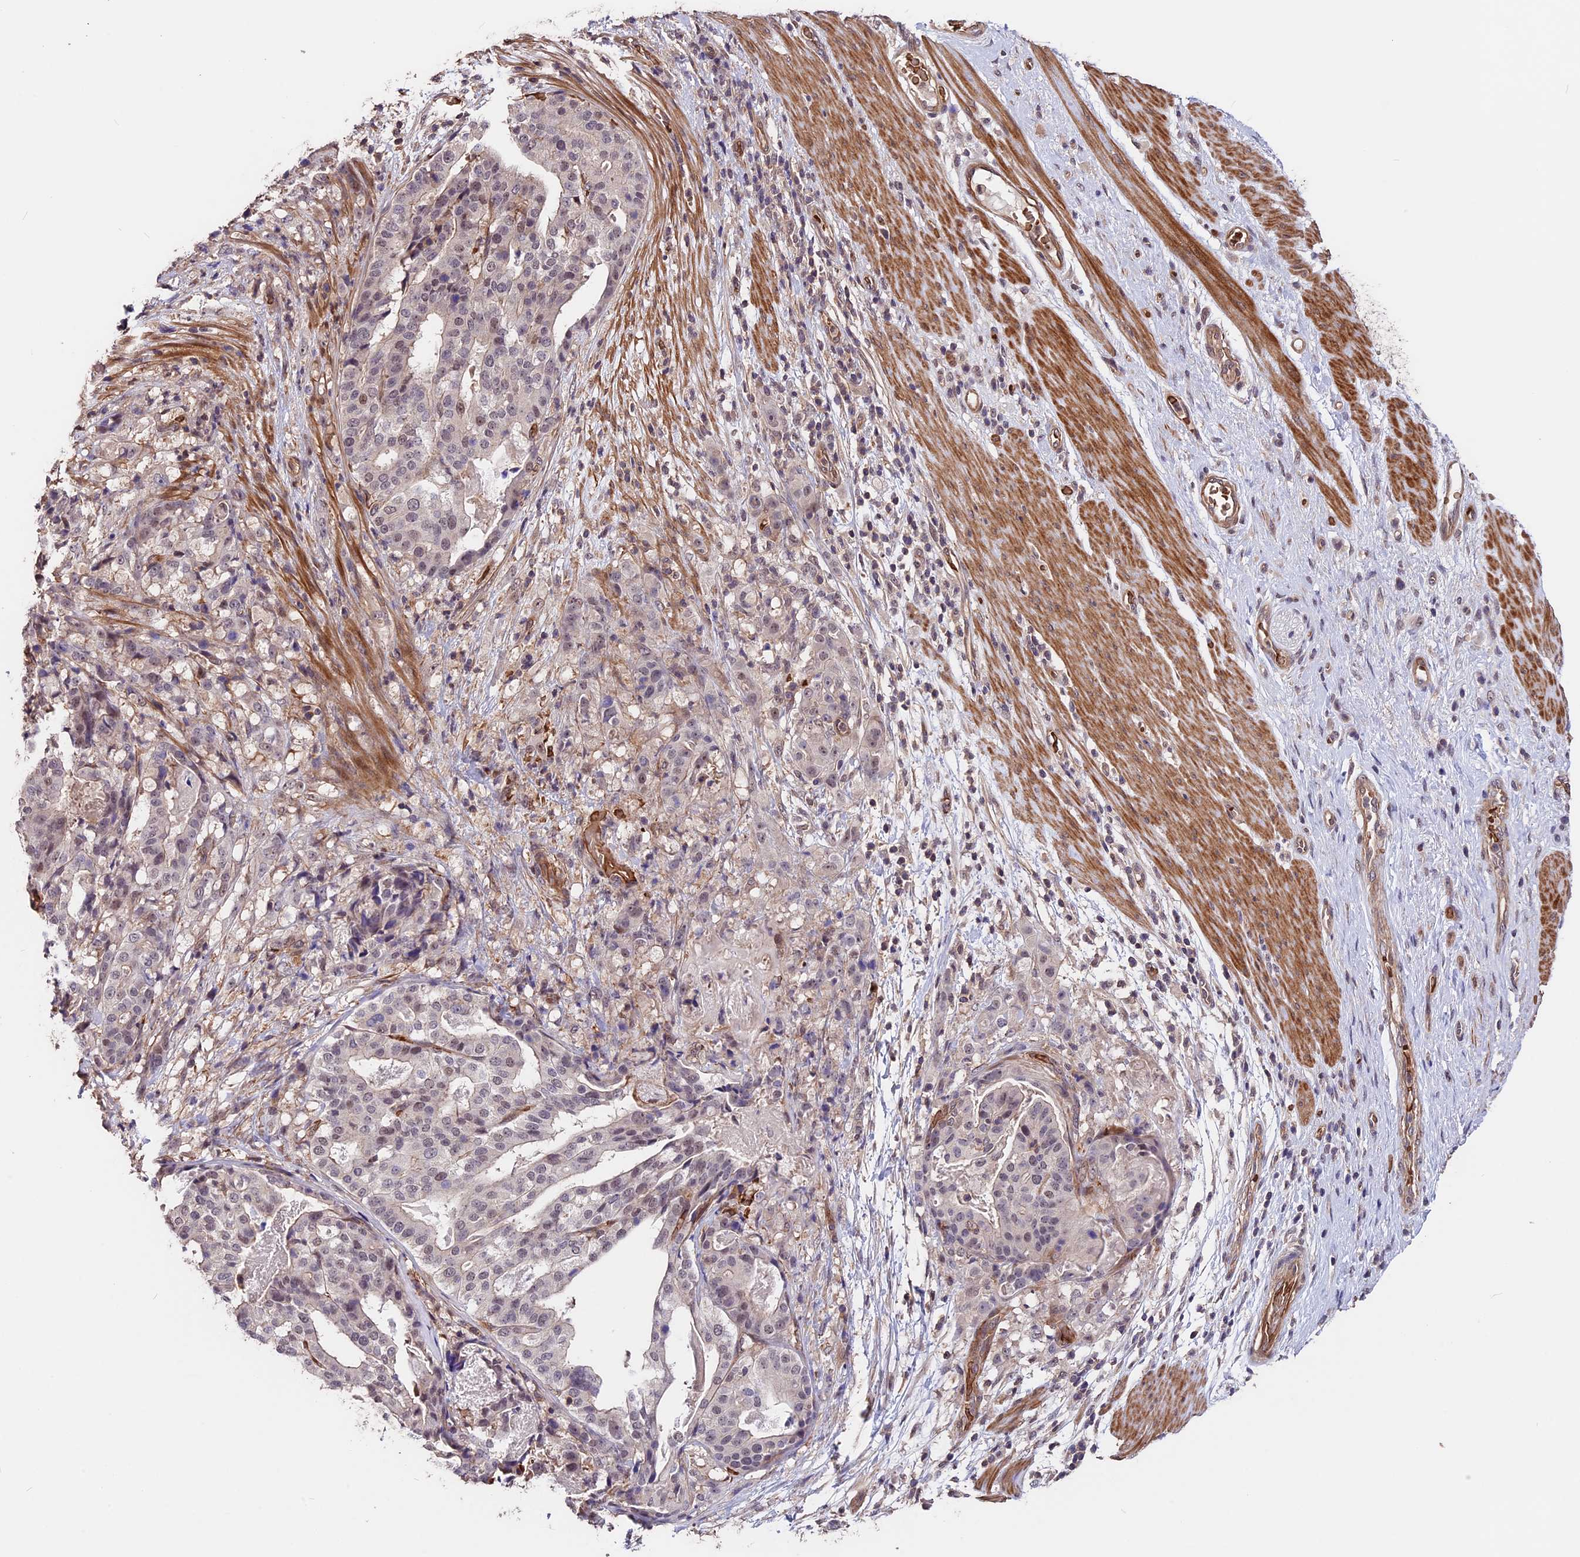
{"staining": {"intensity": "weak", "quantity": "<25%", "location": "nuclear"}, "tissue": "stomach cancer", "cell_type": "Tumor cells", "image_type": "cancer", "snomed": [{"axis": "morphology", "description": "Adenocarcinoma, NOS"}, {"axis": "topography", "description": "Stomach"}], "caption": "The immunohistochemistry image has no significant staining in tumor cells of stomach cancer tissue.", "gene": "ZC3H10", "patient": {"sex": "male", "age": 48}}